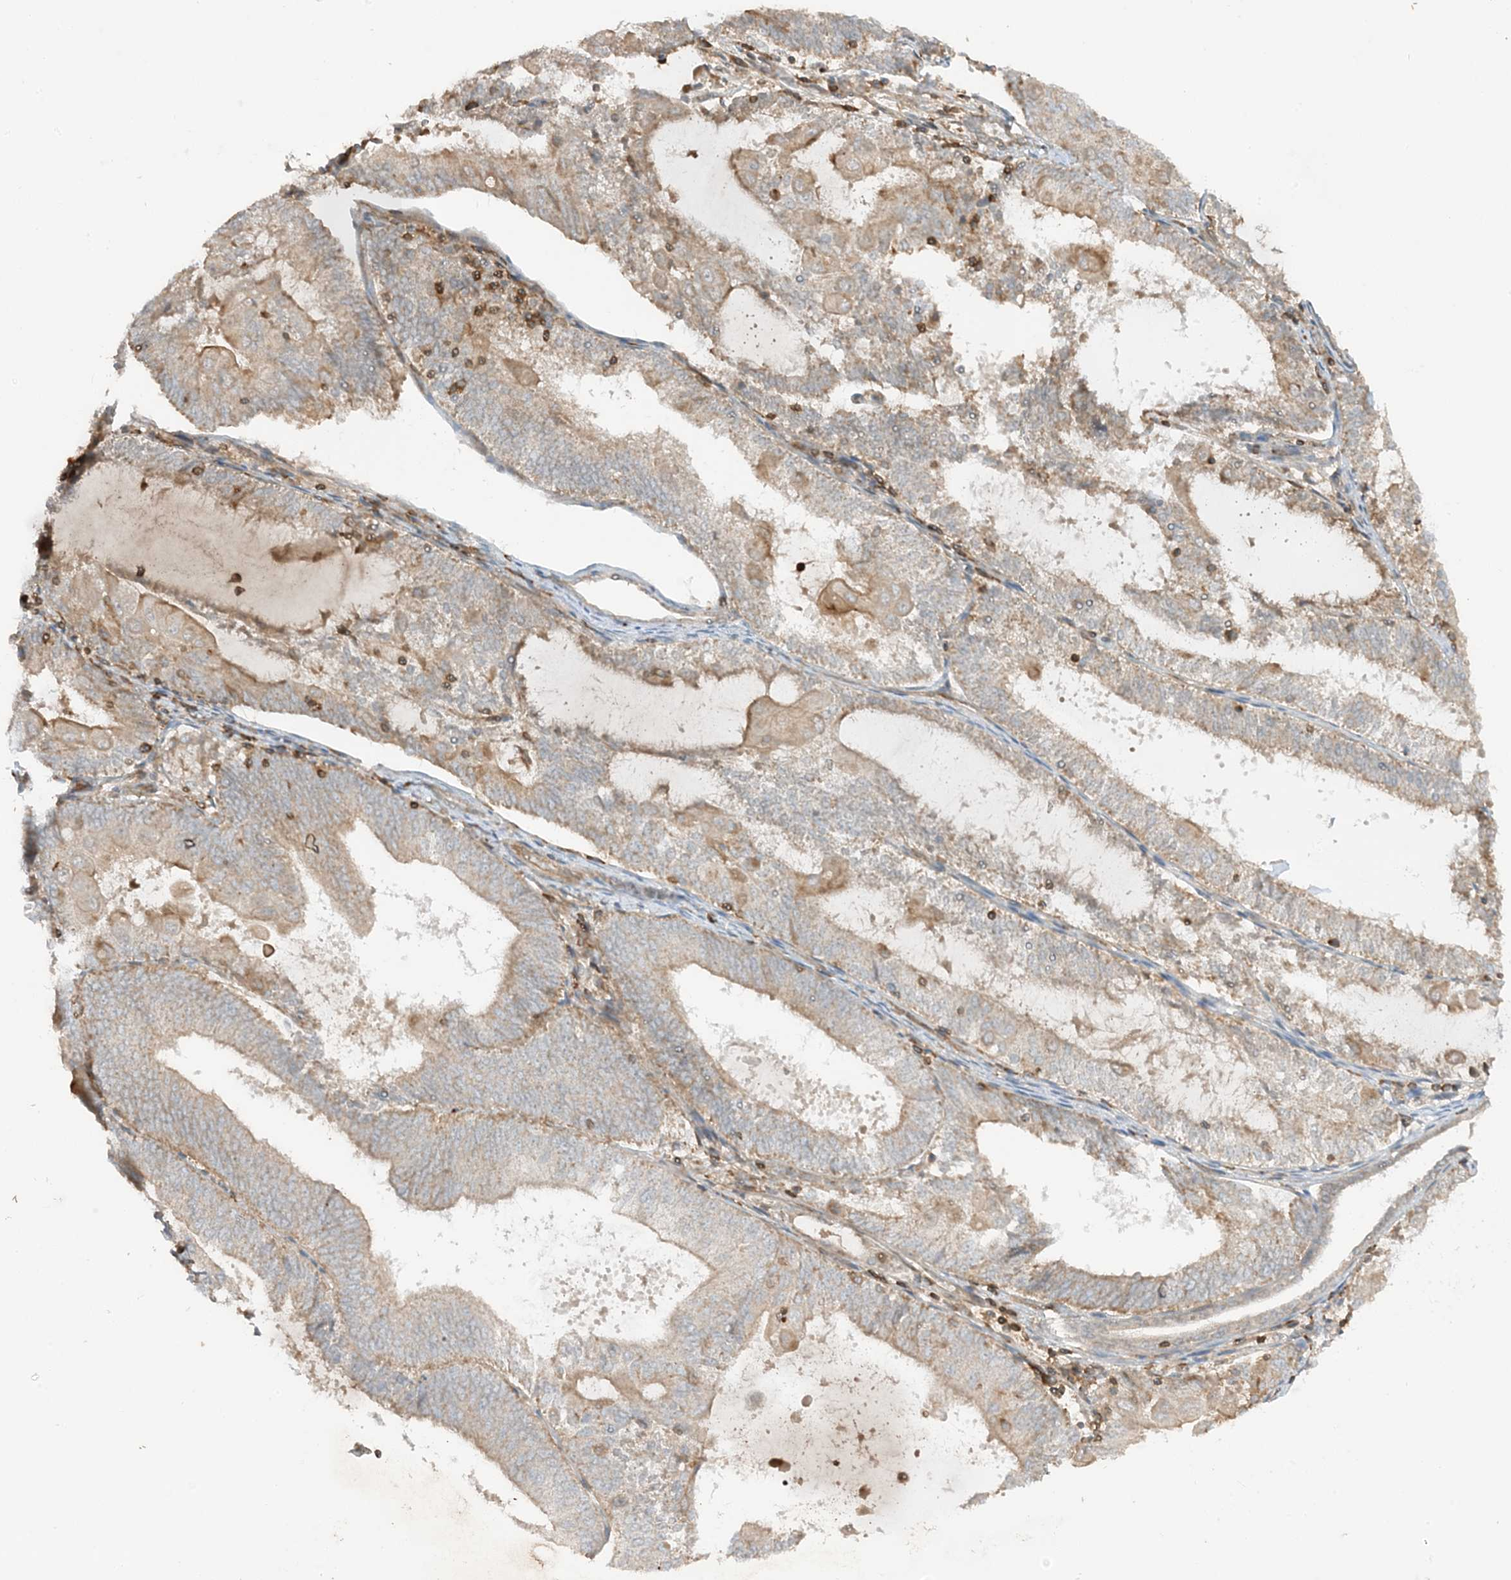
{"staining": {"intensity": "weak", "quantity": "25%-75%", "location": "cytoplasmic/membranous"}, "tissue": "endometrial cancer", "cell_type": "Tumor cells", "image_type": "cancer", "snomed": [{"axis": "morphology", "description": "Adenocarcinoma, NOS"}, {"axis": "topography", "description": "Endometrium"}], "caption": "Immunohistochemical staining of human endometrial cancer (adenocarcinoma) displays low levels of weak cytoplasmic/membranous expression in approximately 25%-75% of tumor cells.", "gene": "SLC25A12", "patient": {"sex": "female", "age": 81}}